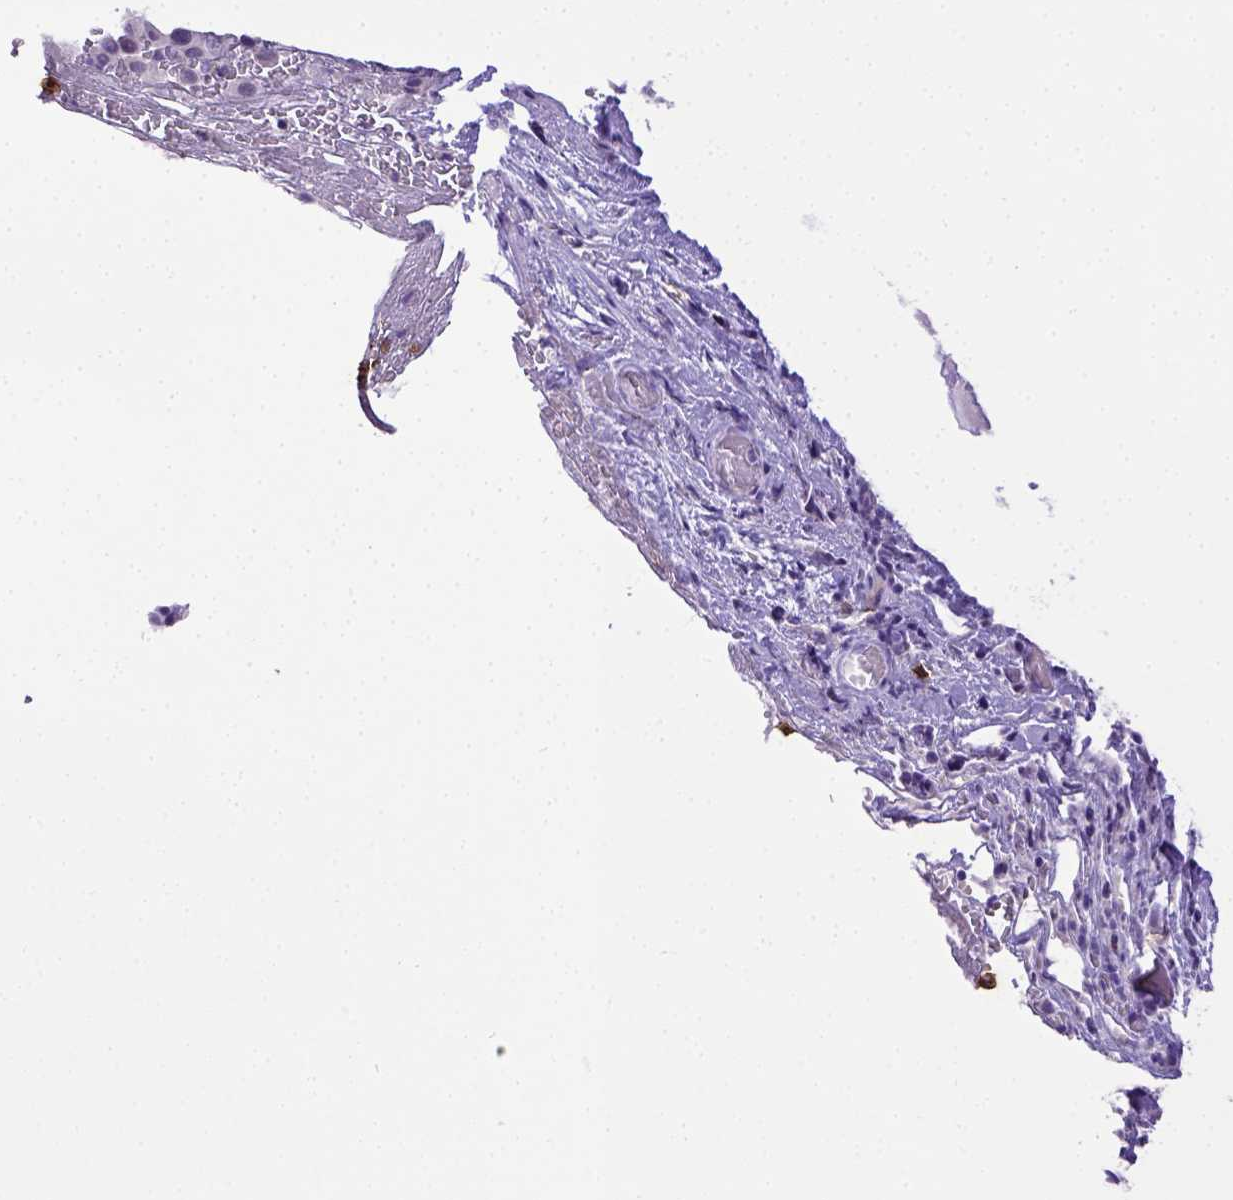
{"staining": {"intensity": "negative", "quantity": "none", "location": "none"}, "tissue": "melanoma", "cell_type": "Tumor cells", "image_type": "cancer", "snomed": [{"axis": "morphology", "description": "Malignant melanoma, Metastatic site"}, {"axis": "topography", "description": "Smooth muscle"}], "caption": "Immunohistochemistry (IHC) of human melanoma reveals no expression in tumor cells.", "gene": "B3GAT1", "patient": {"sex": "male", "age": 41}}